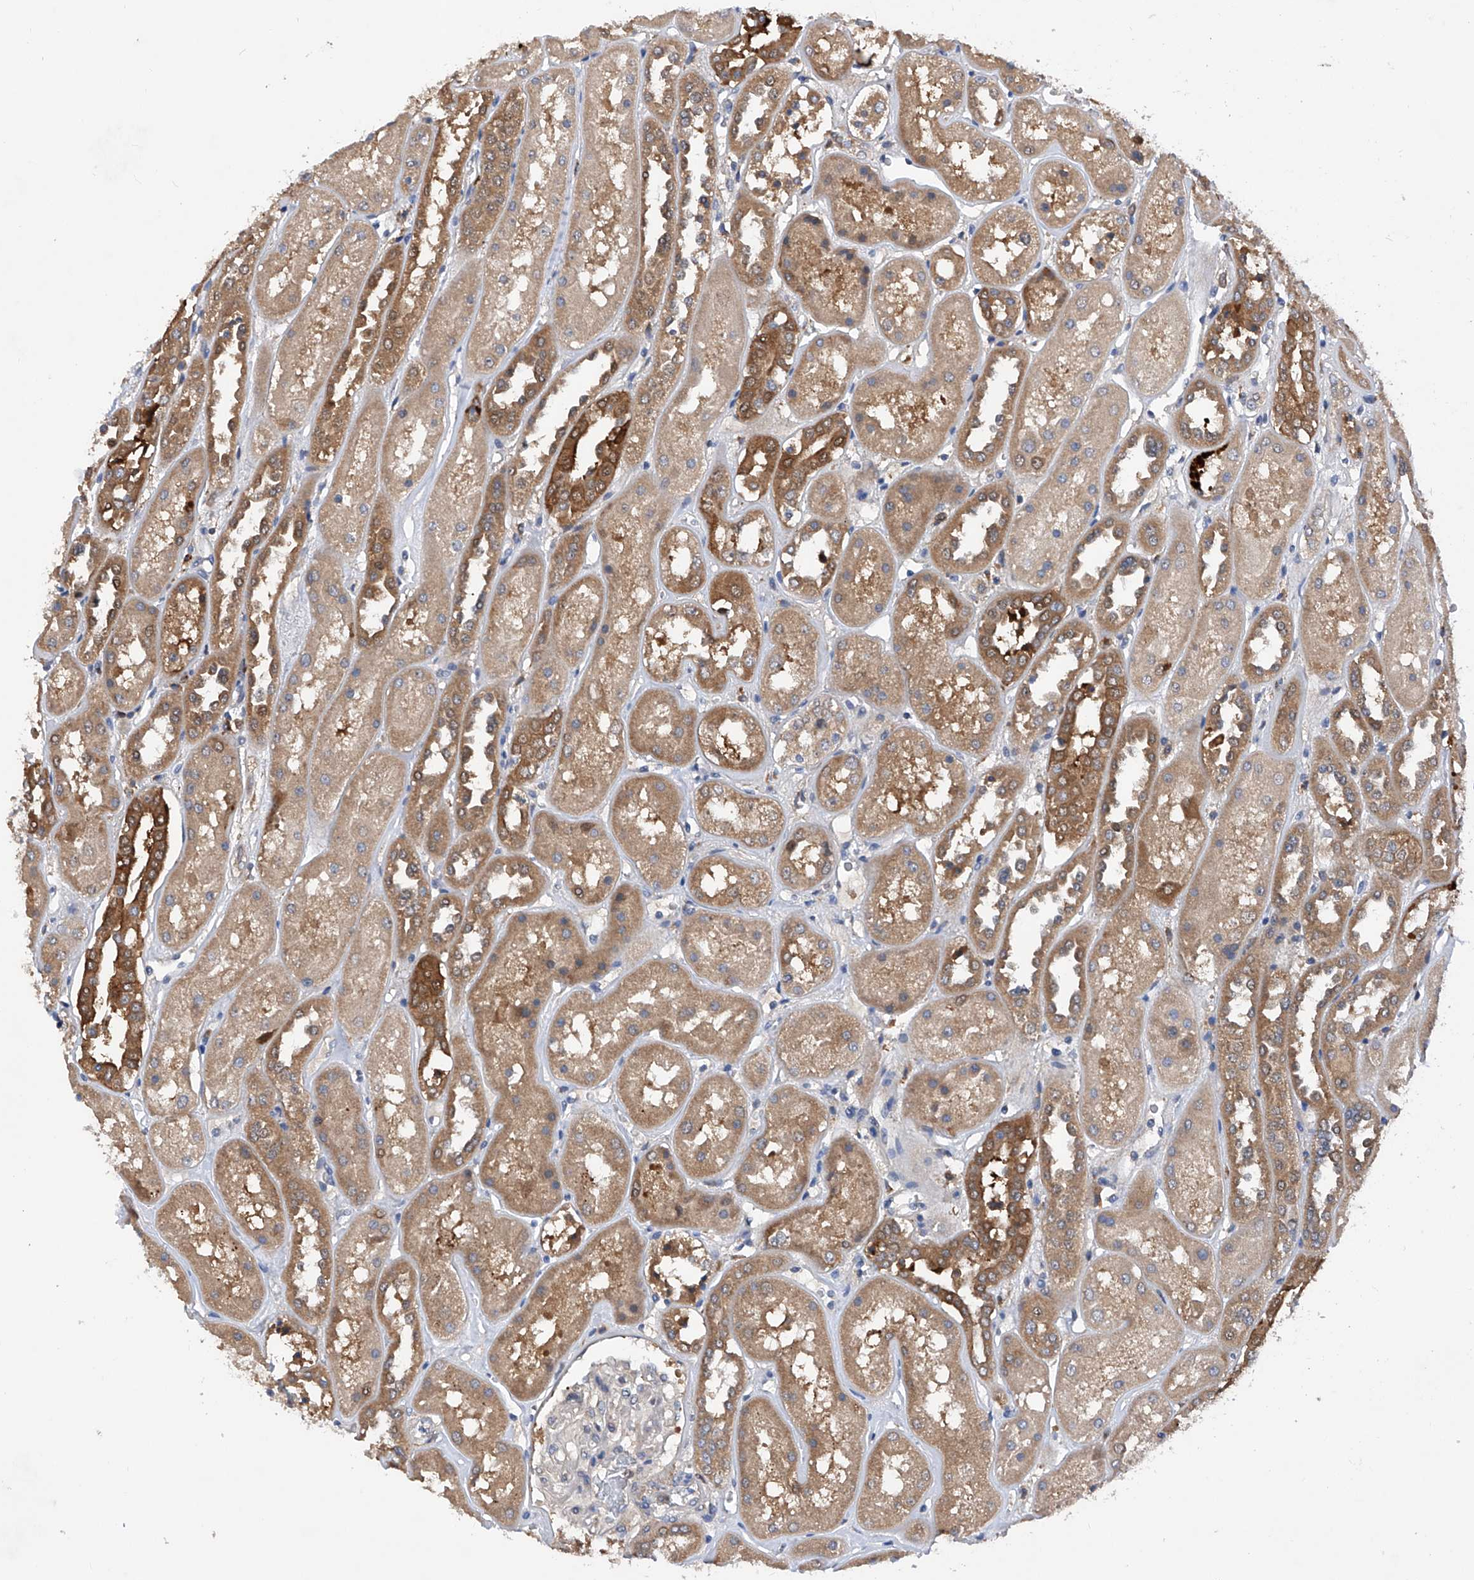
{"staining": {"intensity": "negative", "quantity": "none", "location": "none"}, "tissue": "kidney", "cell_type": "Cells in glomeruli", "image_type": "normal", "snomed": [{"axis": "morphology", "description": "Normal tissue, NOS"}, {"axis": "topography", "description": "Kidney"}], "caption": "This is an immunohistochemistry (IHC) micrograph of normal kidney. There is no expression in cells in glomeruli.", "gene": "SPATA20", "patient": {"sex": "male", "age": 70}}